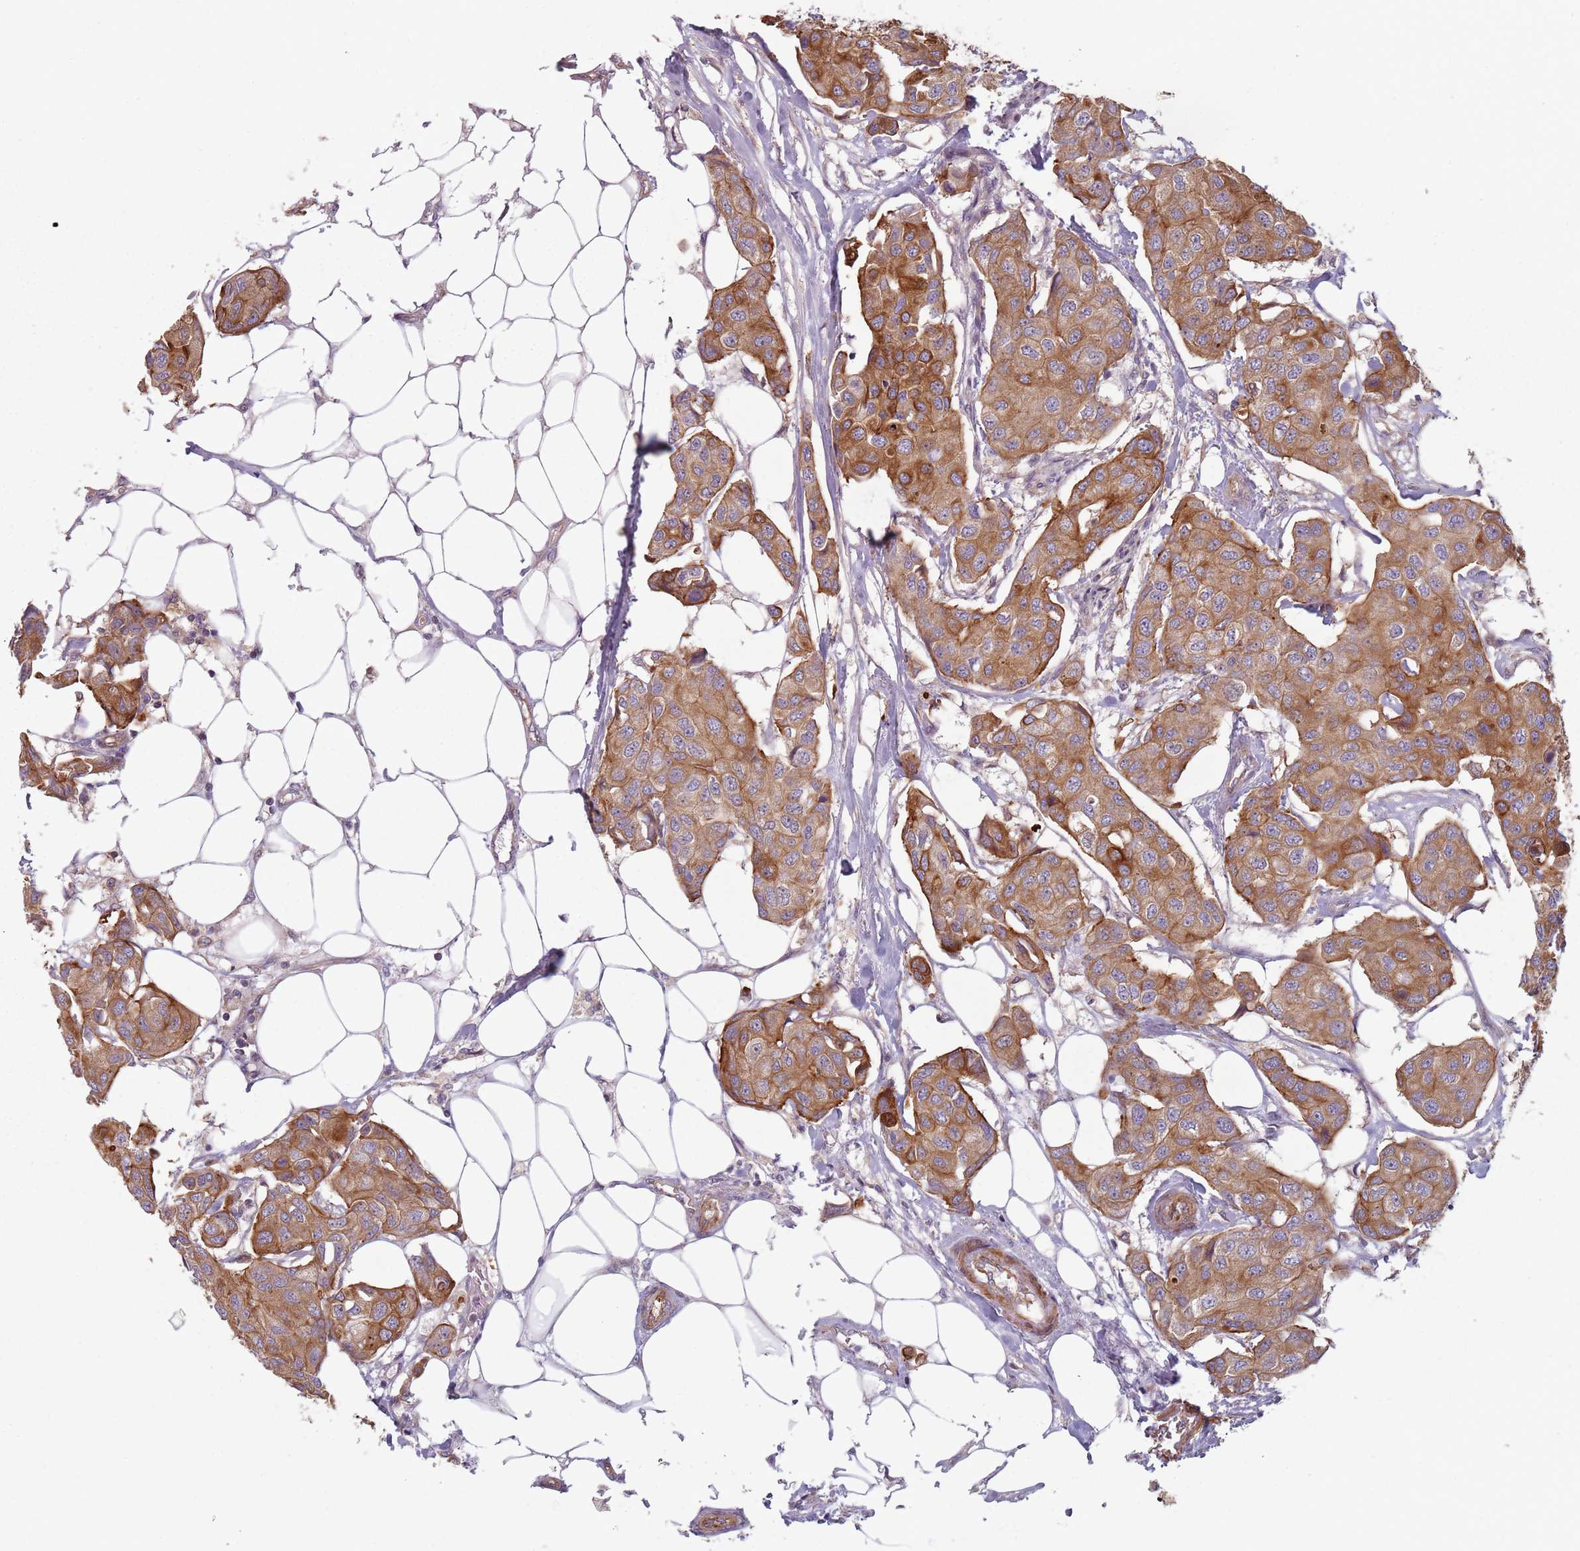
{"staining": {"intensity": "moderate", "quantity": ">75%", "location": "cytoplasmic/membranous"}, "tissue": "breast cancer", "cell_type": "Tumor cells", "image_type": "cancer", "snomed": [{"axis": "morphology", "description": "Duct carcinoma"}, {"axis": "topography", "description": "Breast"}, {"axis": "topography", "description": "Lymph node"}], "caption": "An immunohistochemistry histopathology image of neoplastic tissue is shown. Protein staining in brown highlights moderate cytoplasmic/membranous positivity in breast cancer (invasive ductal carcinoma) within tumor cells.", "gene": "TLCD2", "patient": {"sex": "female", "age": 80}}